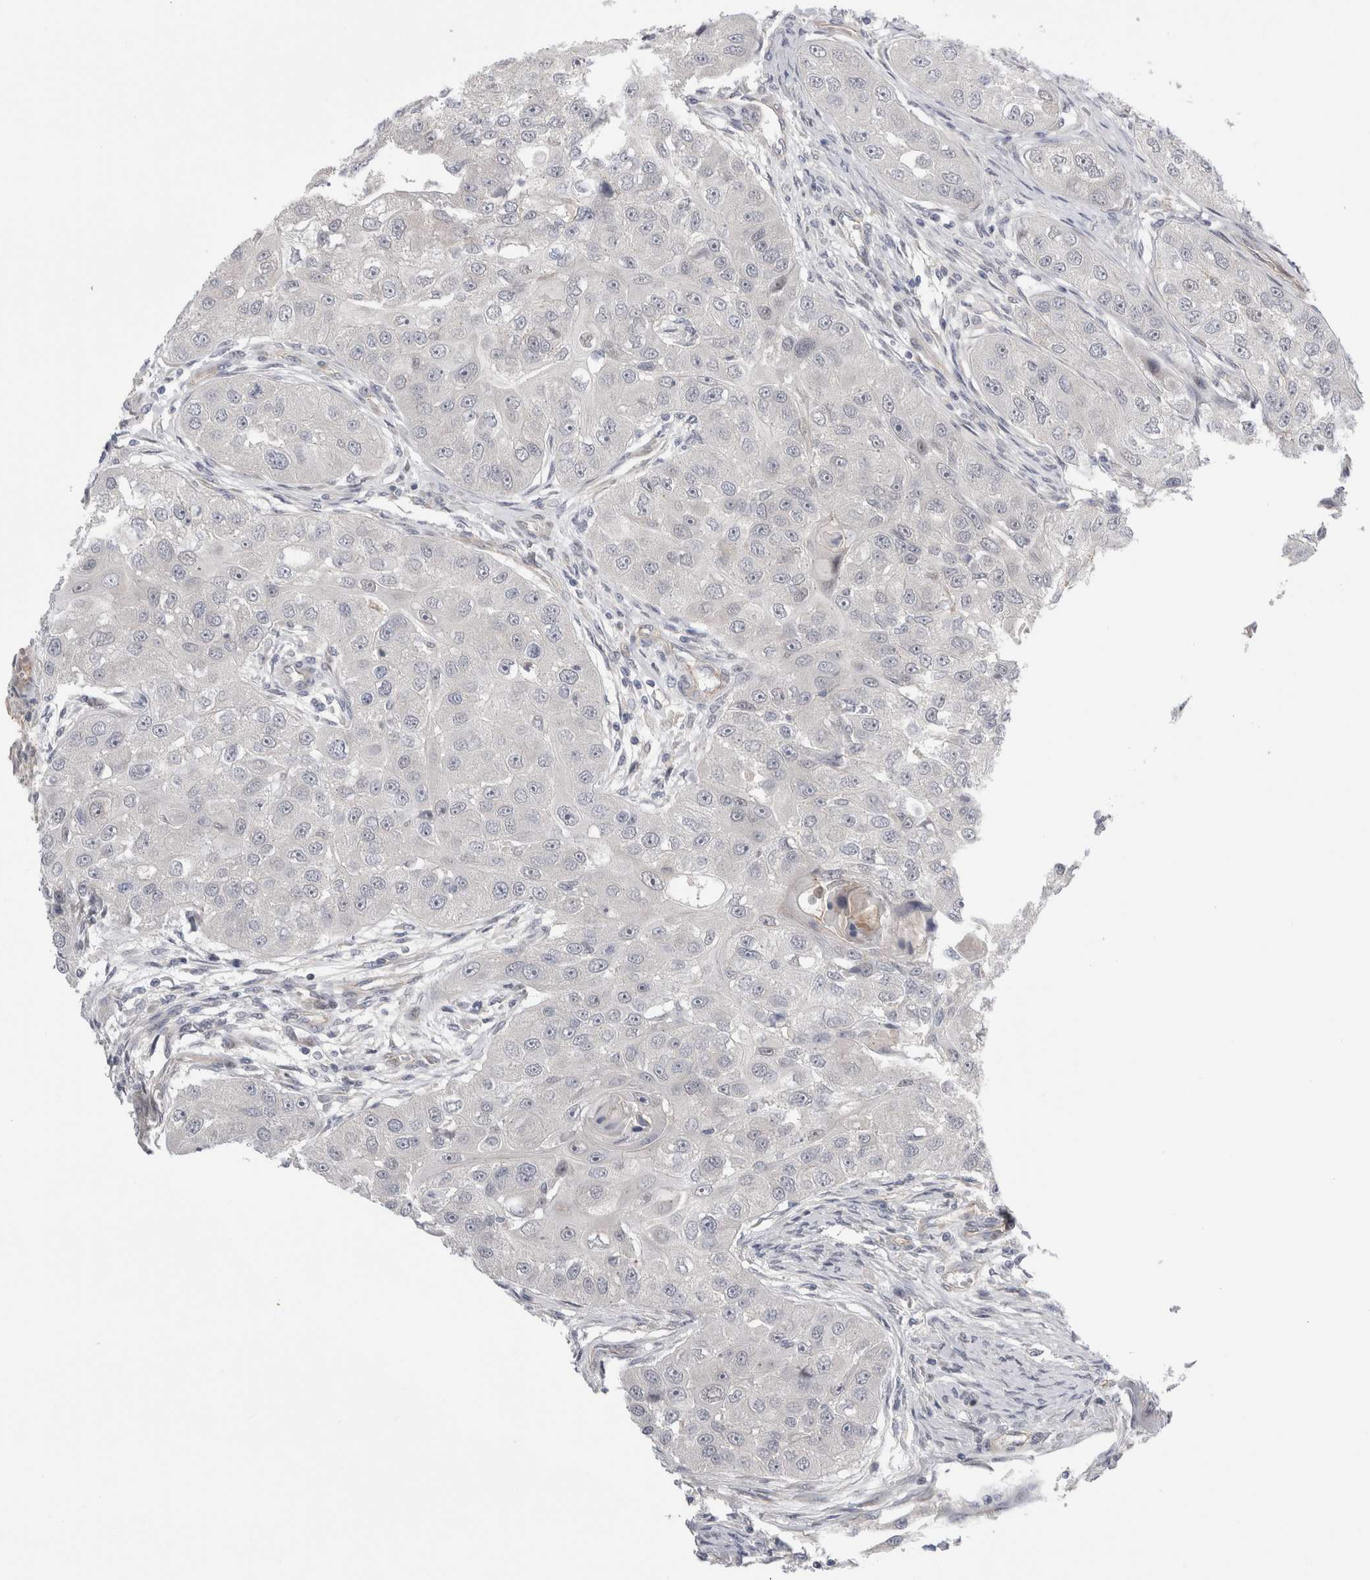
{"staining": {"intensity": "negative", "quantity": "none", "location": "none"}, "tissue": "head and neck cancer", "cell_type": "Tumor cells", "image_type": "cancer", "snomed": [{"axis": "morphology", "description": "Normal tissue, NOS"}, {"axis": "morphology", "description": "Squamous cell carcinoma, NOS"}, {"axis": "topography", "description": "Skeletal muscle"}, {"axis": "topography", "description": "Head-Neck"}], "caption": "Immunohistochemical staining of head and neck cancer (squamous cell carcinoma) exhibits no significant positivity in tumor cells.", "gene": "TAFA5", "patient": {"sex": "male", "age": 51}}